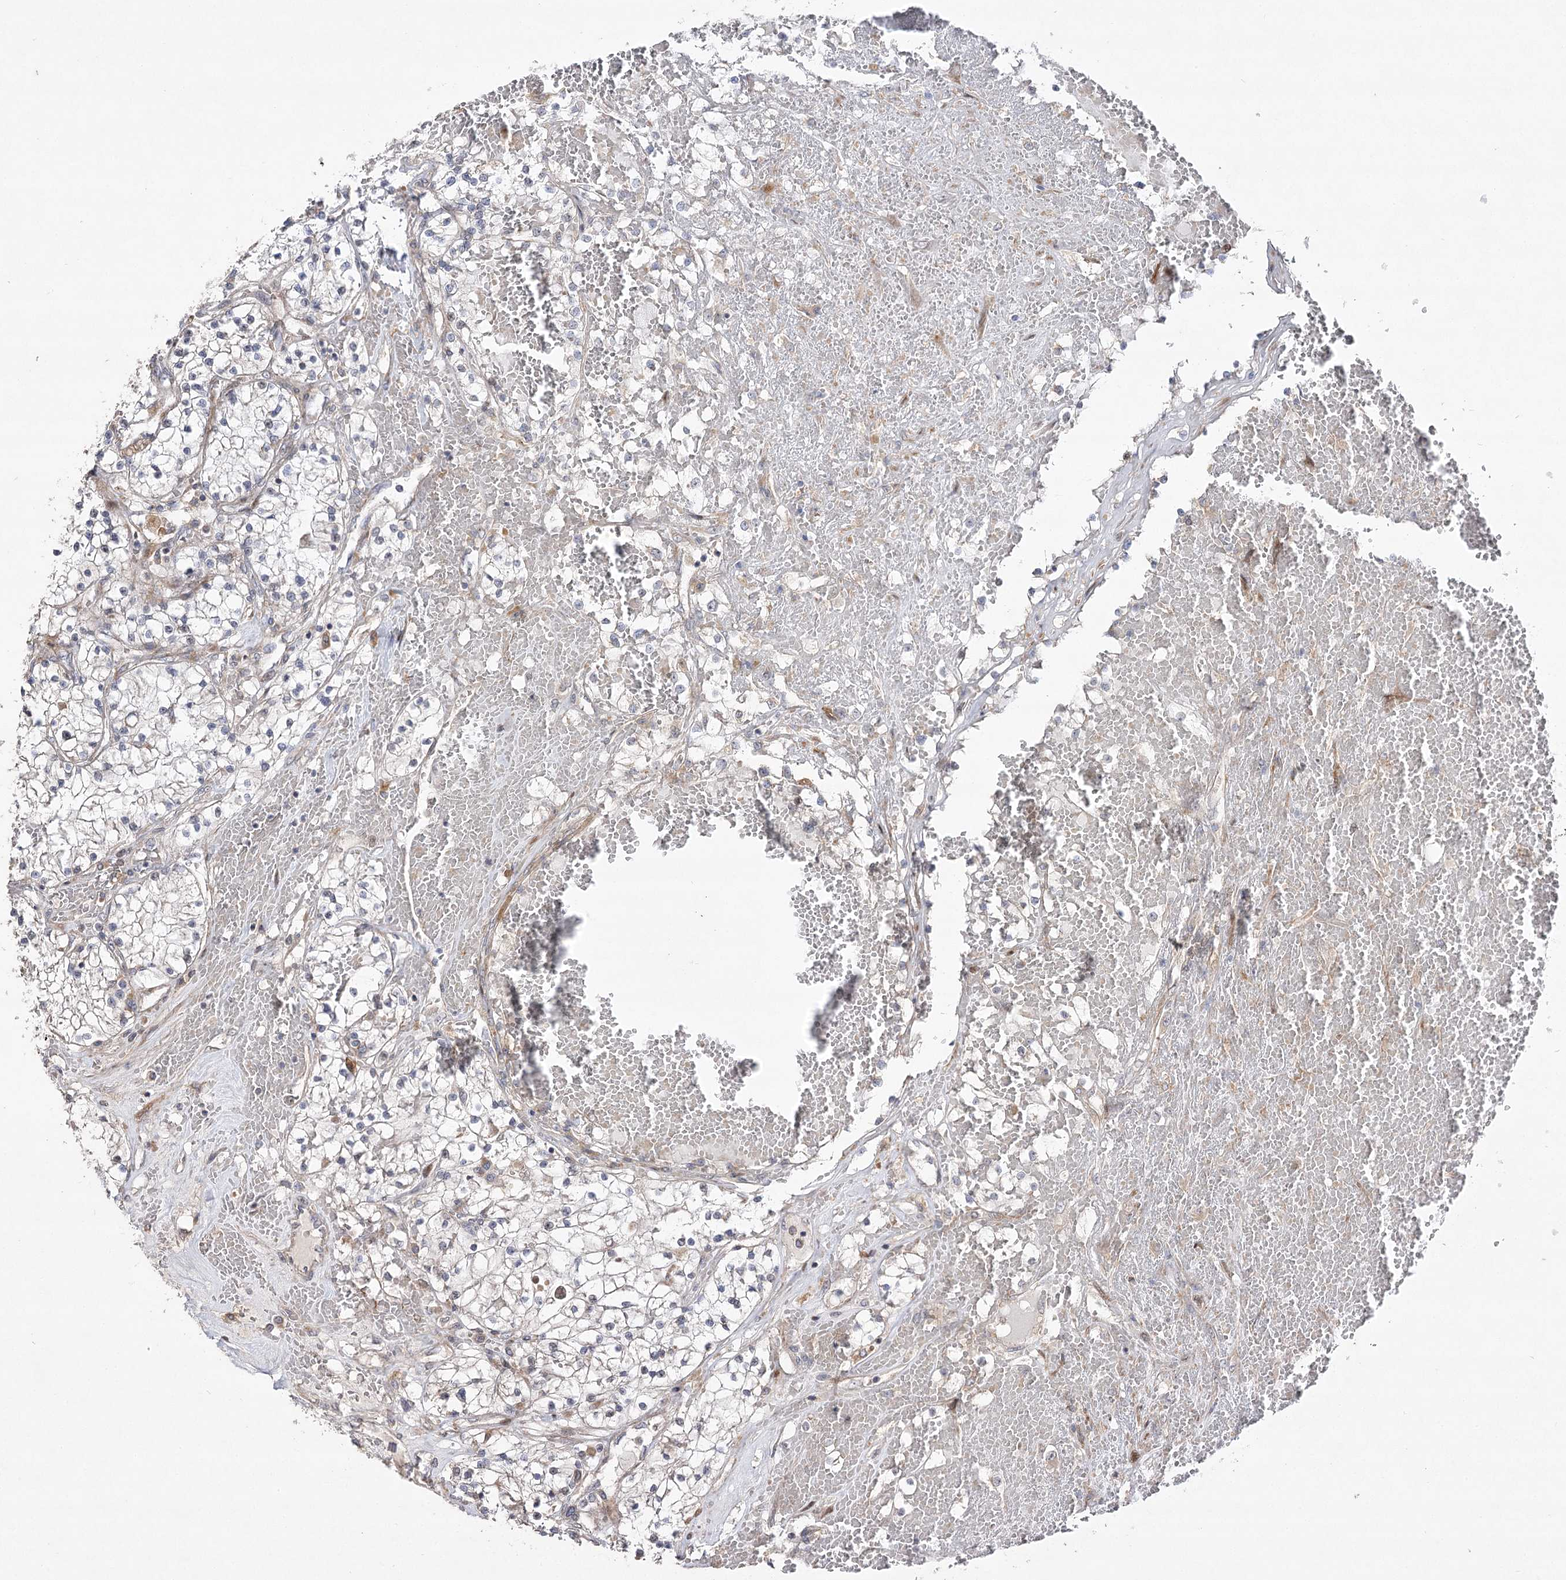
{"staining": {"intensity": "moderate", "quantity": "<25%", "location": "cytoplasmic/membranous"}, "tissue": "renal cancer", "cell_type": "Tumor cells", "image_type": "cancer", "snomed": [{"axis": "morphology", "description": "Normal tissue, NOS"}, {"axis": "morphology", "description": "Adenocarcinoma, NOS"}, {"axis": "topography", "description": "Kidney"}], "caption": "The photomicrograph reveals immunohistochemical staining of renal cancer. There is moderate cytoplasmic/membranous positivity is appreciated in about <25% of tumor cells. (Stains: DAB (3,3'-diaminobenzidine) in brown, nuclei in blue, Microscopy: brightfield microscopy at high magnification).", "gene": "OBSL1", "patient": {"sex": "male", "age": 68}}